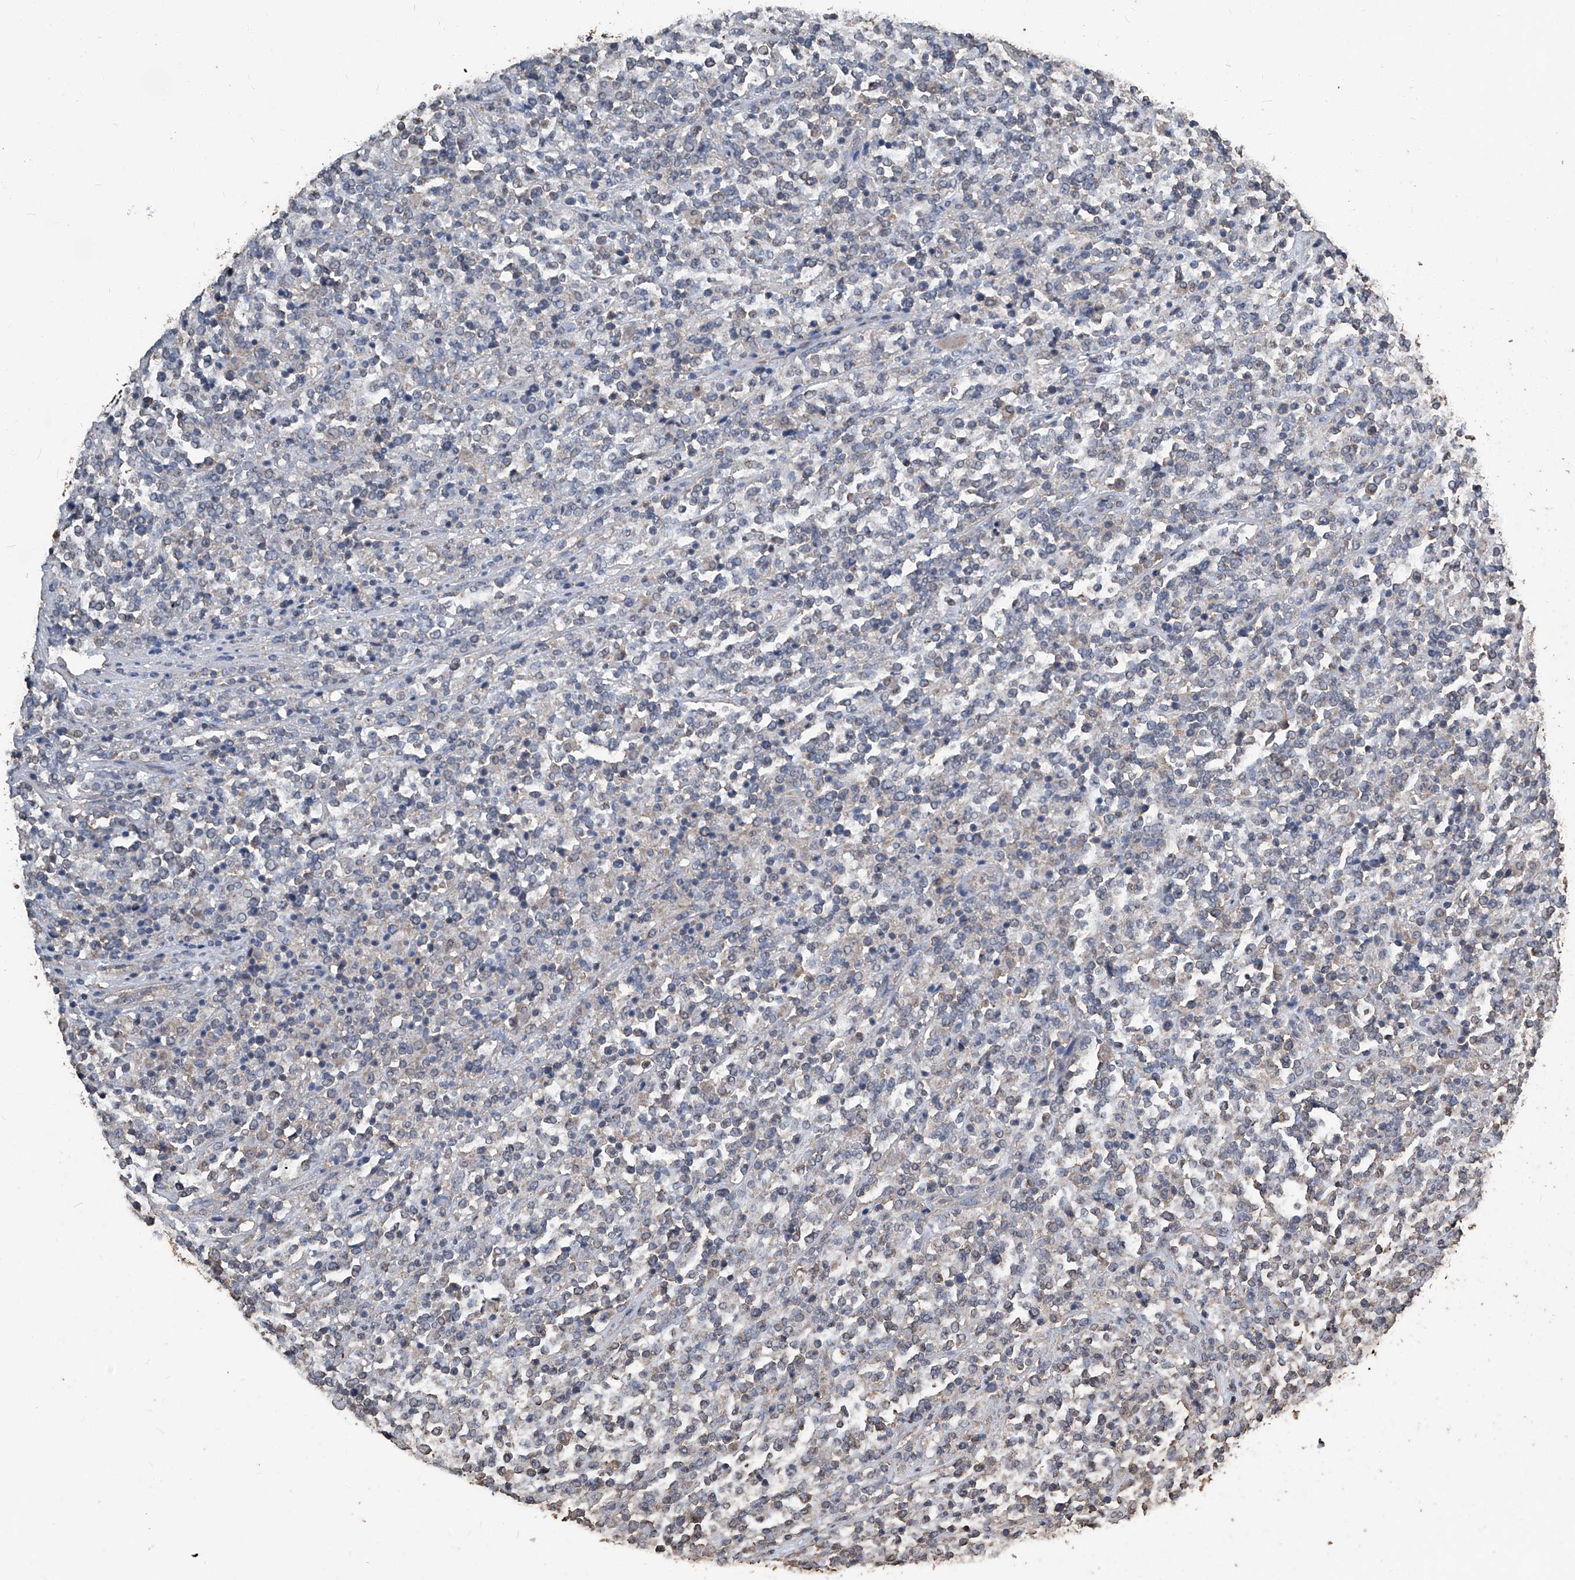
{"staining": {"intensity": "weak", "quantity": "25%-75%", "location": "cytoplasmic/membranous"}, "tissue": "lymphoma", "cell_type": "Tumor cells", "image_type": "cancer", "snomed": [{"axis": "morphology", "description": "Malignant lymphoma, non-Hodgkin's type, High grade"}, {"axis": "topography", "description": "Soft tissue"}], "caption": "High-magnification brightfield microscopy of lymphoma stained with DAB (3,3'-diaminobenzidine) (brown) and counterstained with hematoxylin (blue). tumor cells exhibit weak cytoplasmic/membranous expression is appreciated in about25%-75% of cells. The staining was performed using DAB (3,3'-diaminobenzidine) to visualize the protein expression in brown, while the nuclei were stained in blue with hematoxylin (Magnification: 20x).", "gene": "STARD7", "patient": {"sex": "male", "age": 18}}